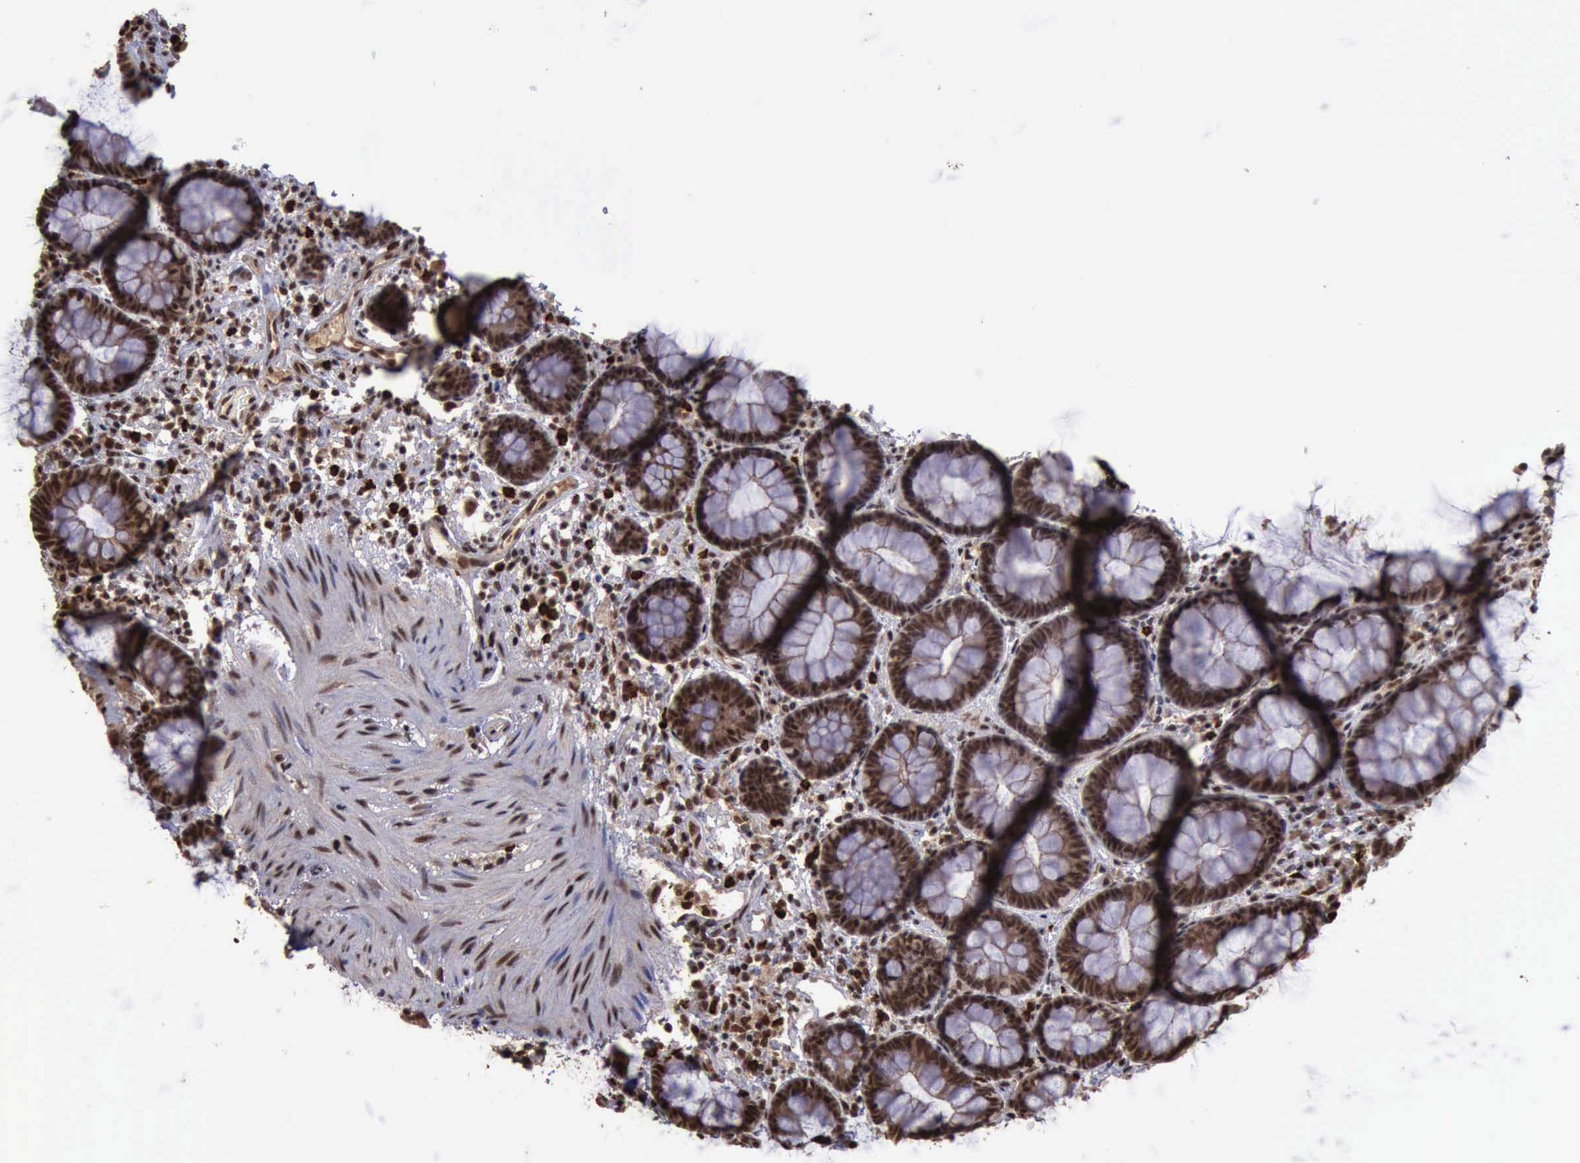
{"staining": {"intensity": "strong", "quantity": ">75%", "location": "cytoplasmic/membranous,nuclear"}, "tissue": "rectum", "cell_type": "Glandular cells", "image_type": "normal", "snomed": [{"axis": "morphology", "description": "Normal tissue, NOS"}, {"axis": "topography", "description": "Rectum"}], "caption": "A high-resolution micrograph shows IHC staining of unremarkable rectum, which reveals strong cytoplasmic/membranous,nuclear positivity in about >75% of glandular cells.", "gene": "TRMT2A", "patient": {"sex": "male", "age": 92}}